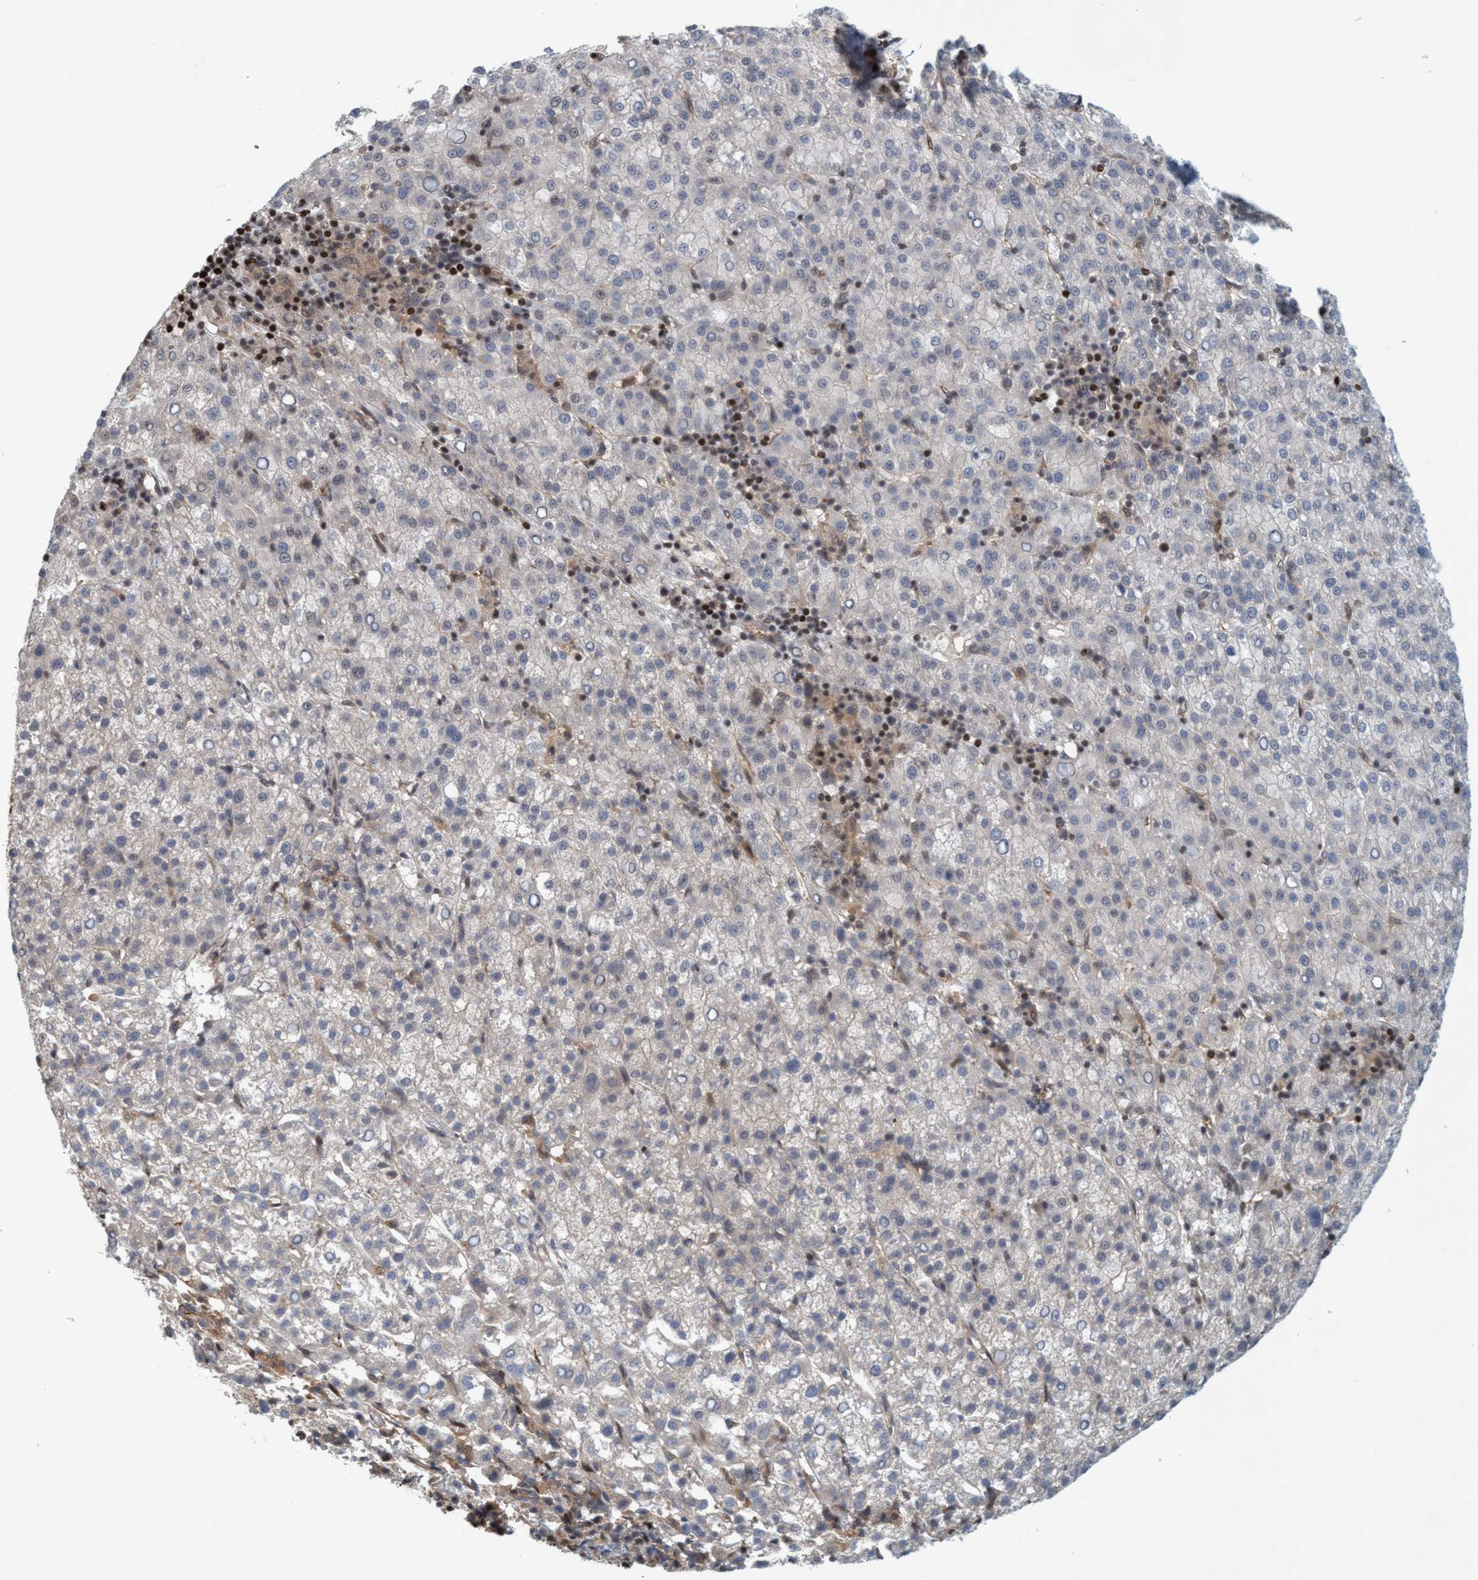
{"staining": {"intensity": "weak", "quantity": "<25%", "location": "nuclear"}, "tissue": "liver cancer", "cell_type": "Tumor cells", "image_type": "cancer", "snomed": [{"axis": "morphology", "description": "Carcinoma, Hepatocellular, NOS"}, {"axis": "topography", "description": "Liver"}], "caption": "Micrograph shows no protein expression in tumor cells of liver hepatocellular carcinoma tissue.", "gene": "SMCR8", "patient": {"sex": "female", "age": 58}}